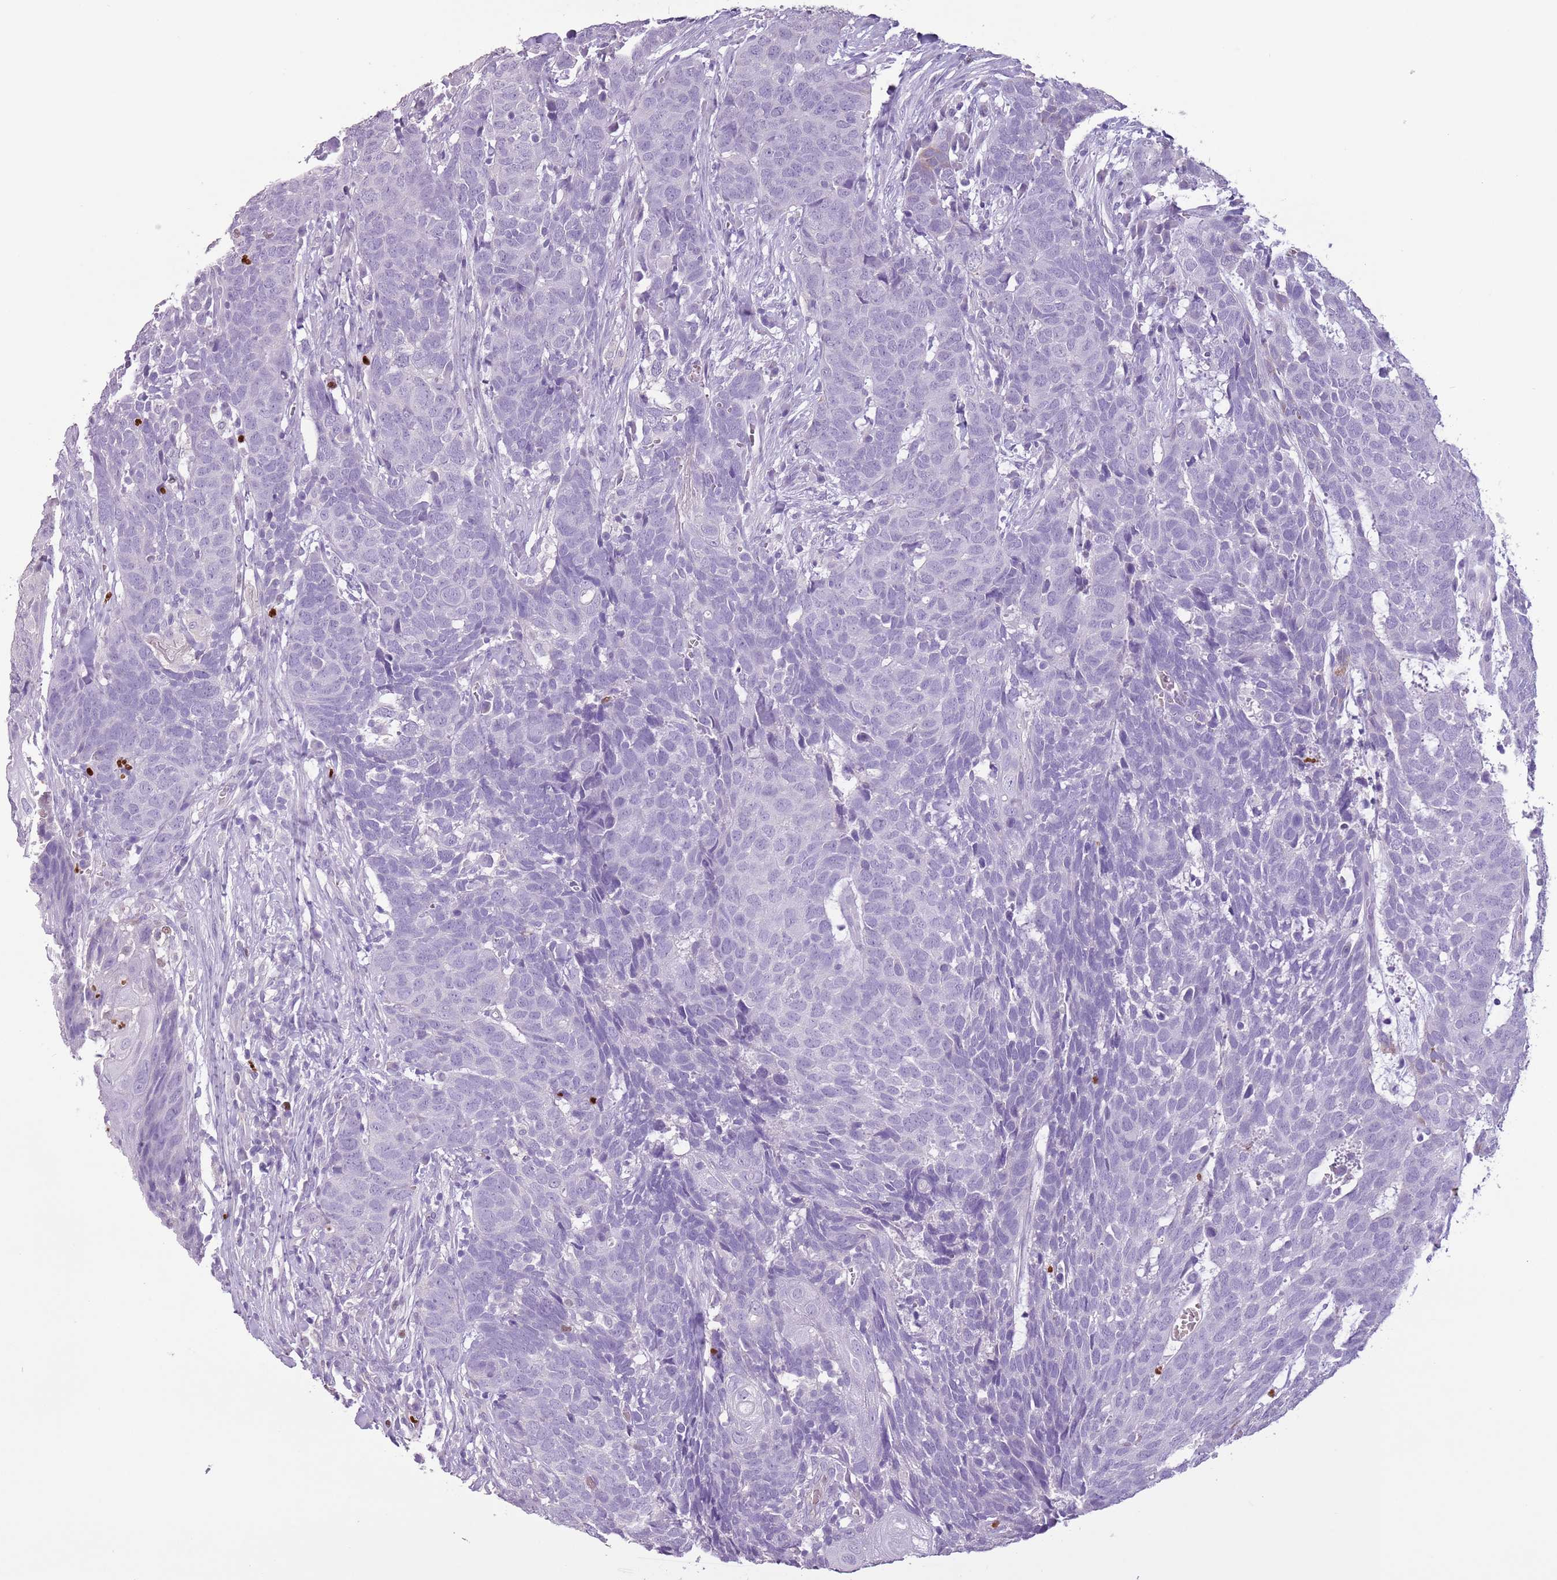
{"staining": {"intensity": "negative", "quantity": "none", "location": "none"}, "tissue": "head and neck cancer", "cell_type": "Tumor cells", "image_type": "cancer", "snomed": [{"axis": "morphology", "description": "Squamous cell carcinoma, NOS"}, {"axis": "topography", "description": "Head-Neck"}], "caption": "Histopathology image shows no significant protein positivity in tumor cells of head and neck cancer.", "gene": "CELF6", "patient": {"sex": "male", "age": 66}}